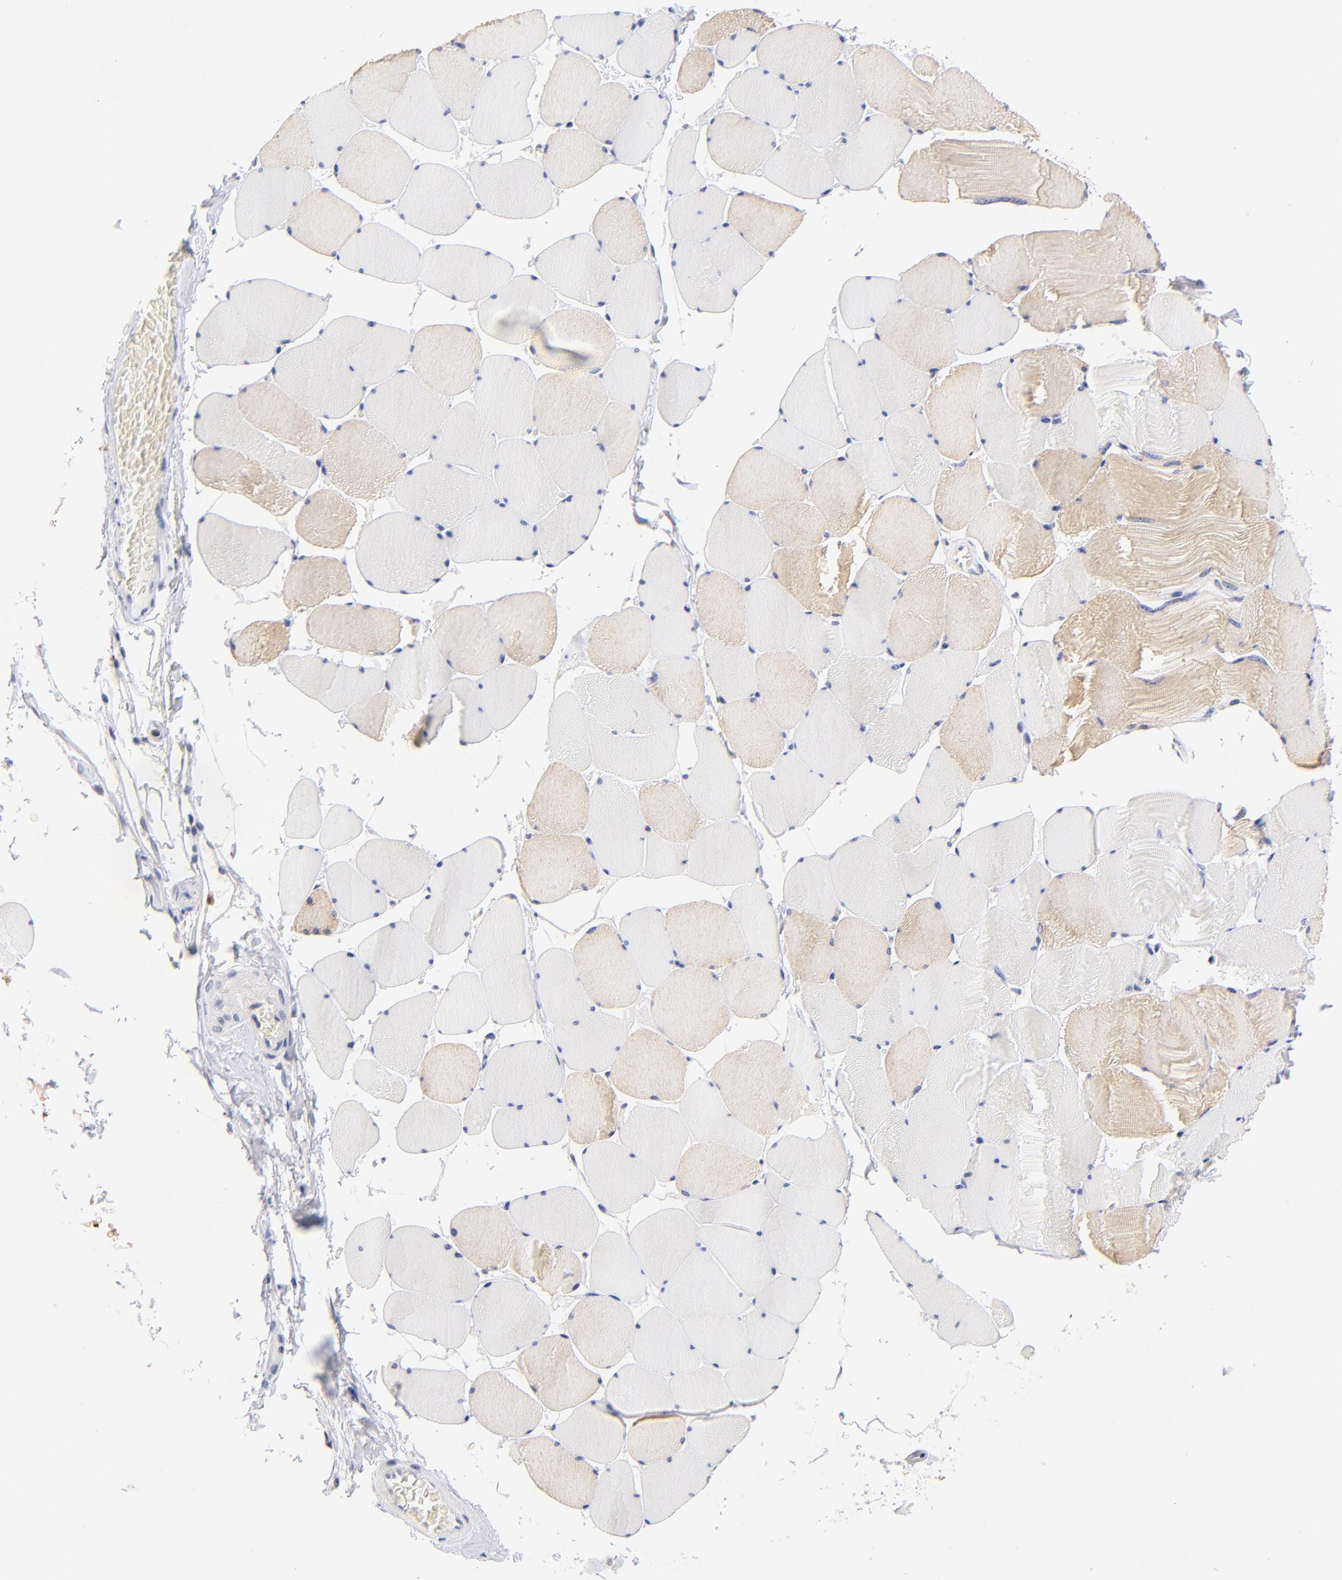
{"staining": {"intensity": "weak", "quantity": "25%-75%", "location": "cytoplasmic/membranous"}, "tissue": "skeletal muscle", "cell_type": "Myocytes", "image_type": "normal", "snomed": [{"axis": "morphology", "description": "Normal tissue, NOS"}, {"axis": "topography", "description": "Skeletal muscle"}], "caption": "Immunohistochemistry (IHC) staining of benign skeletal muscle, which shows low levels of weak cytoplasmic/membranous expression in approximately 25%-75% of myocytes indicating weak cytoplasmic/membranous protein expression. The staining was performed using DAB (brown) for protein detection and nuclei were counterstained in hematoxylin (blue).", "gene": "ZNF155", "patient": {"sex": "male", "age": 62}}